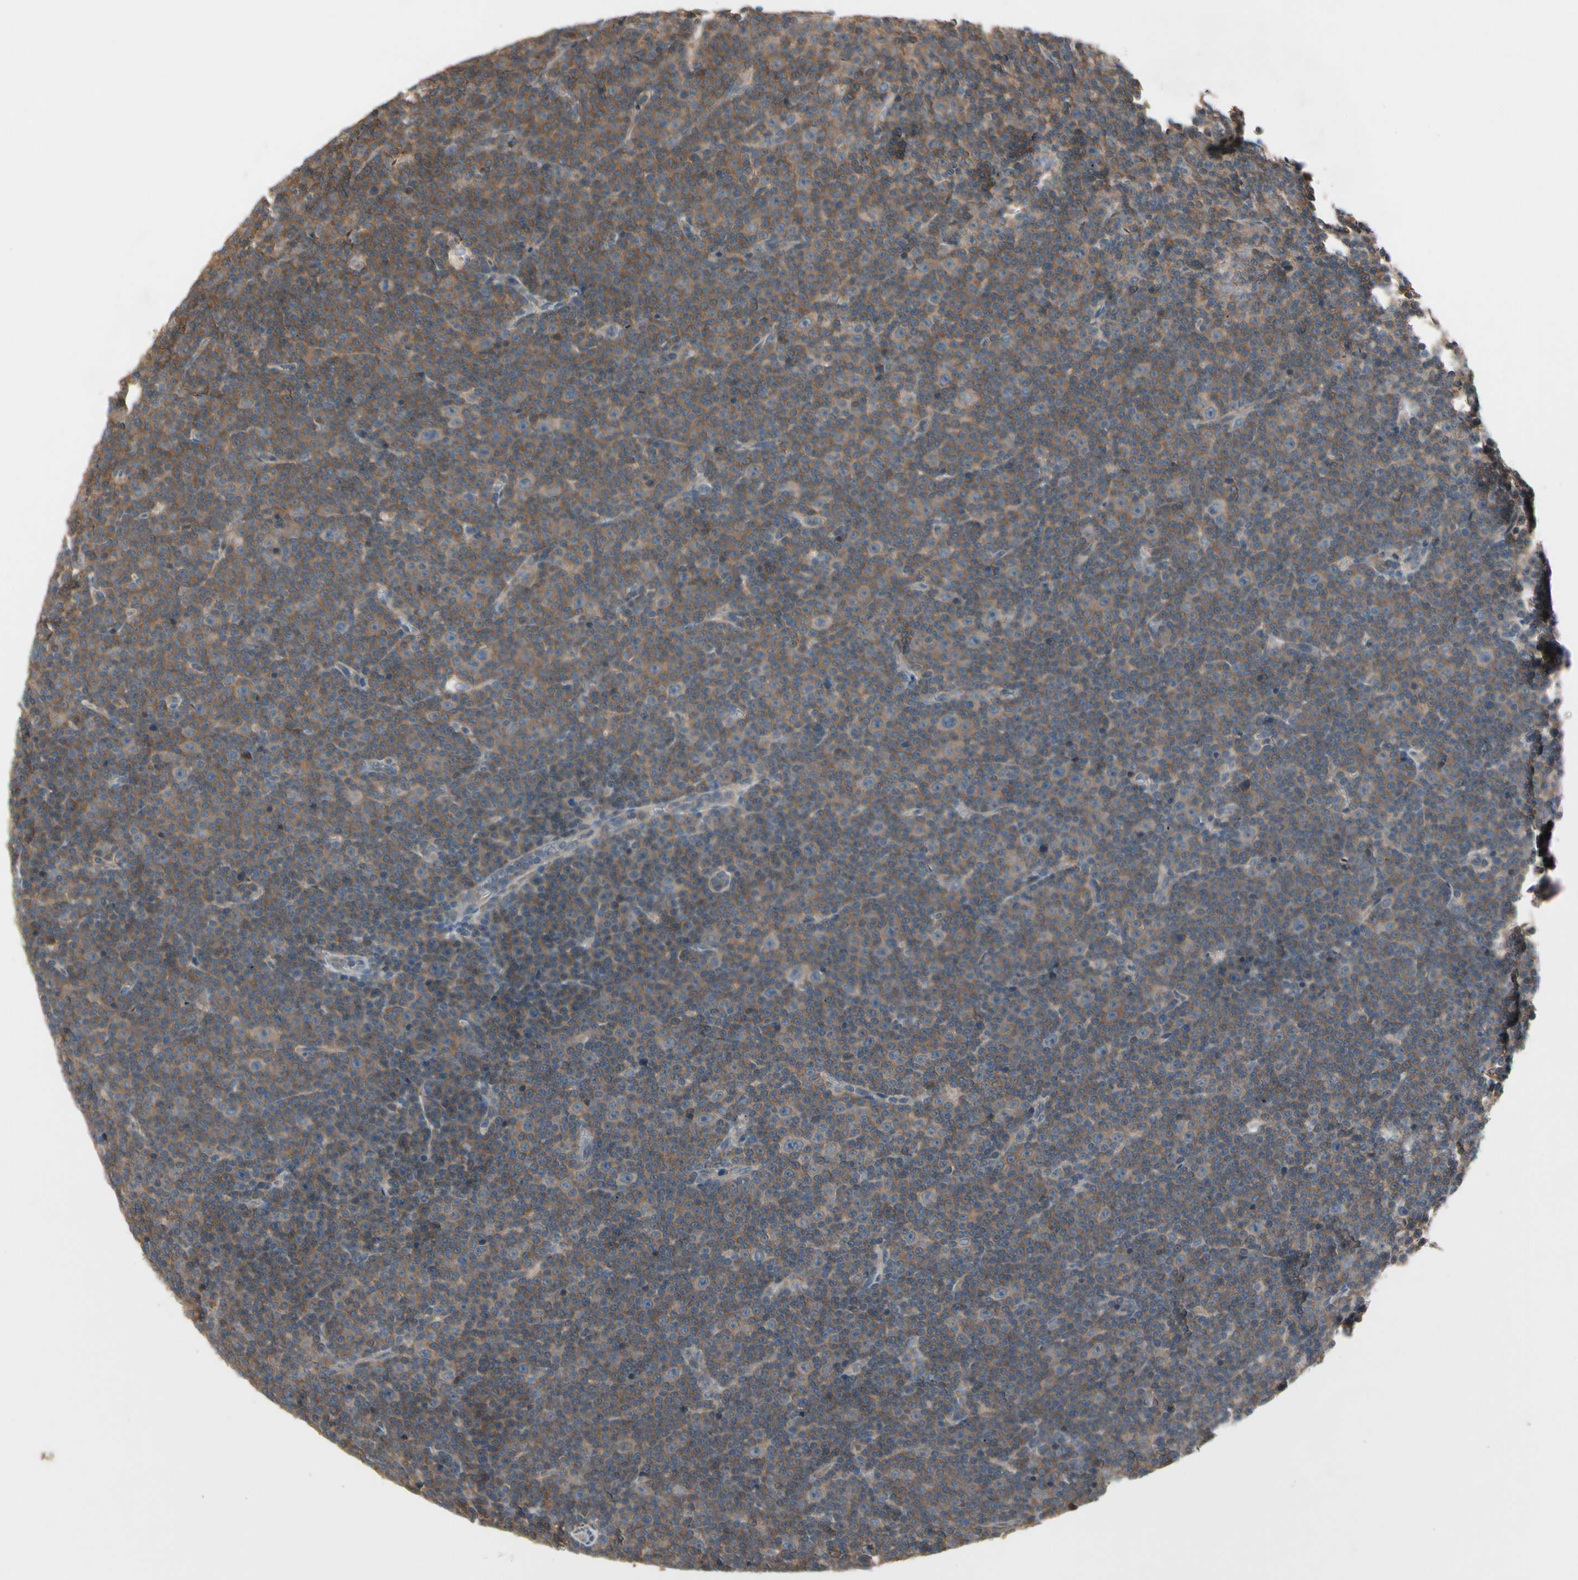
{"staining": {"intensity": "moderate", "quantity": ">75%", "location": "cytoplasmic/membranous"}, "tissue": "lymphoma", "cell_type": "Tumor cells", "image_type": "cancer", "snomed": [{"axis": "morphology", "description": "Malignant lymphoma, non-Hodgkin's type, Low grade"}, {"axis": "topography", "description": "Lymph node"}], "caption": "This histopathology image demonstrates immunohistochemistry staining of human lymphoma, with medium moderate cytoplasmic/membranous expression in about >75% of tumor cells.", "gene": "NSF", "patient": {"sex": "female", "age": 67}}